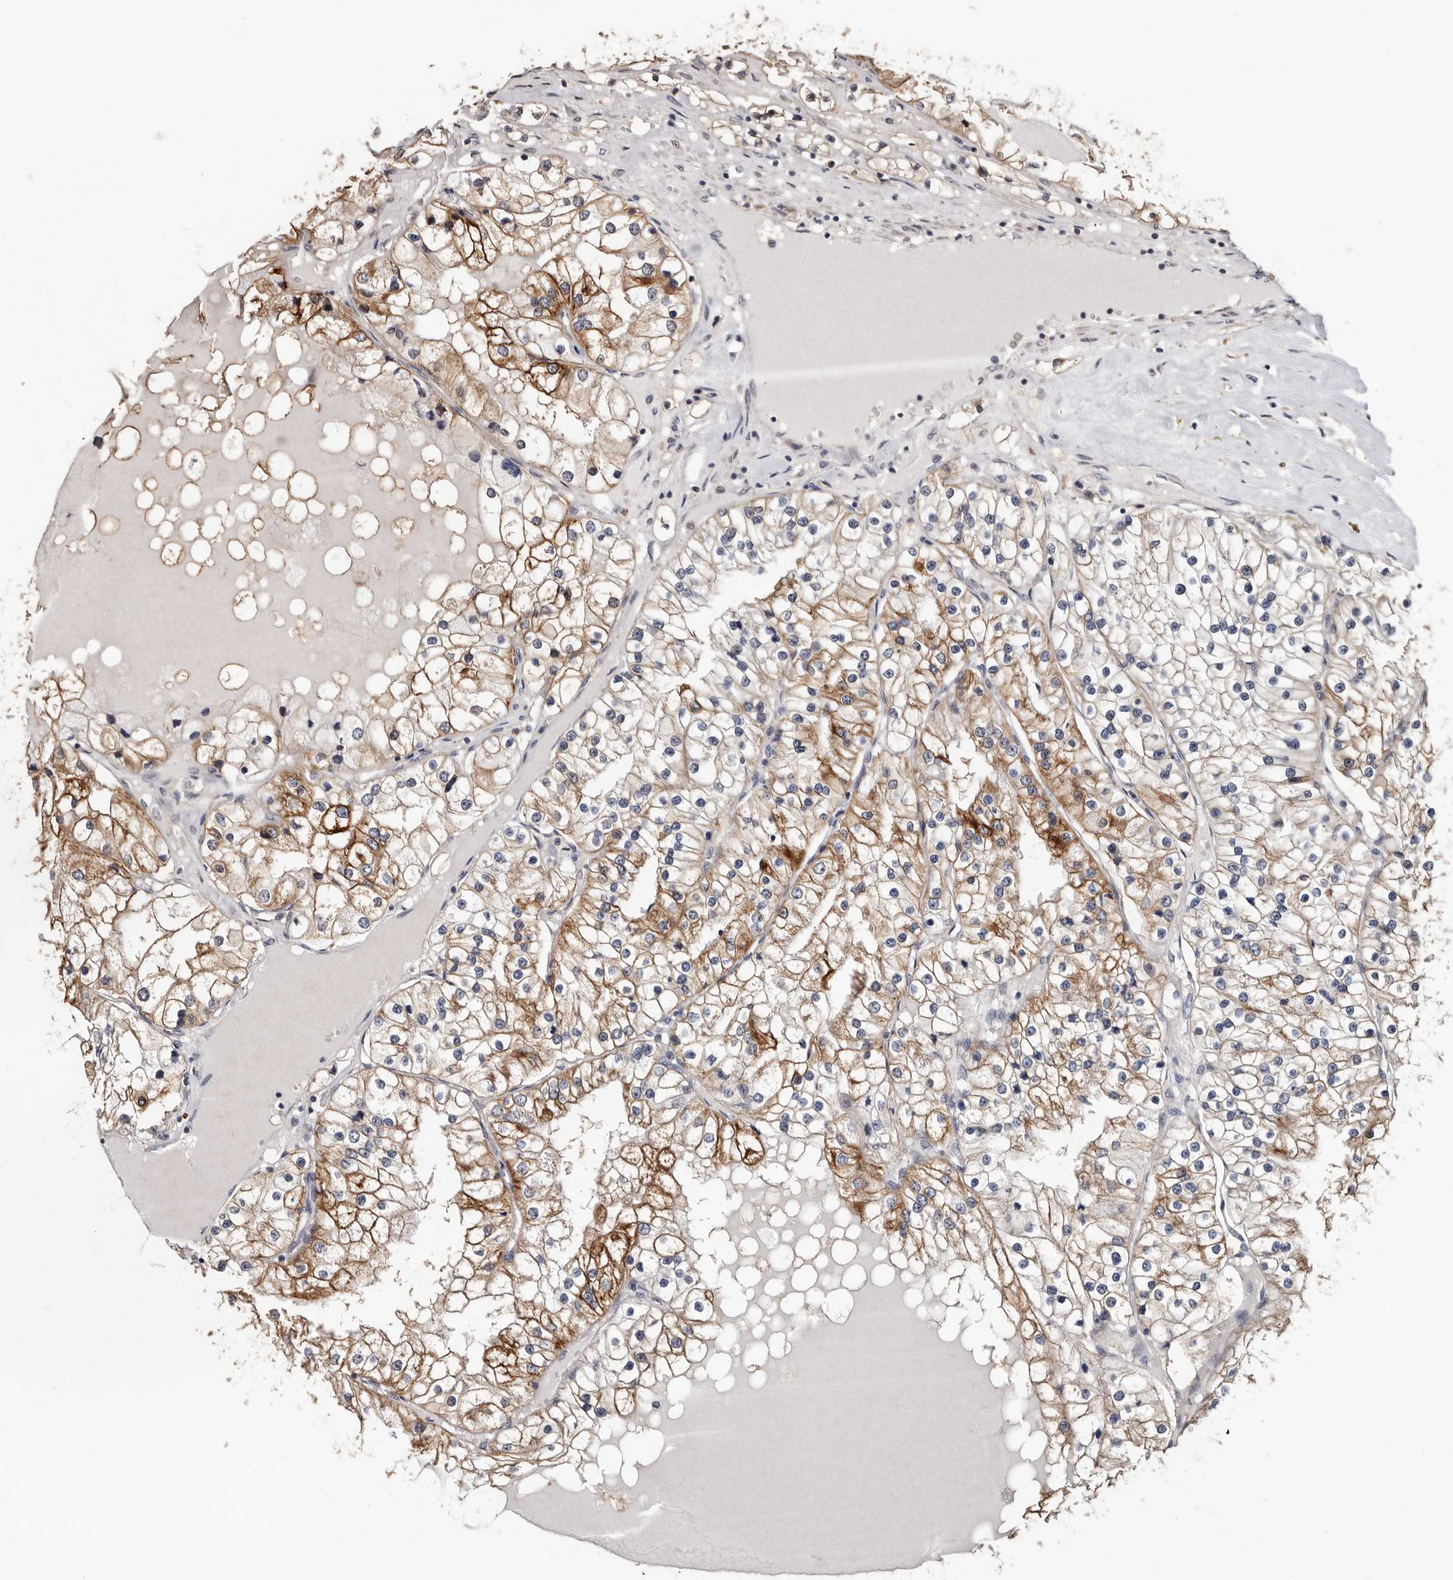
{"staining": {"intensity": "moderate", "quantity": ">75%", "location": "cytoplasmic/membranous"}, "tissue": "renal cancer", "cell_type": "Tumor cells", "image_type": "cancer", "snomed": [{"axis": "morphology", "description": "Adenocarcinoma, NOS"}, {"axis": "topography", "description": "Kidney"}], "caption": "Renal cancer (adenocarcinoma) stained with a protein marker displays moderate staining in tumor cells.", "gene": "MRPL18", "patient": {"sex": "male", "age": 68}}